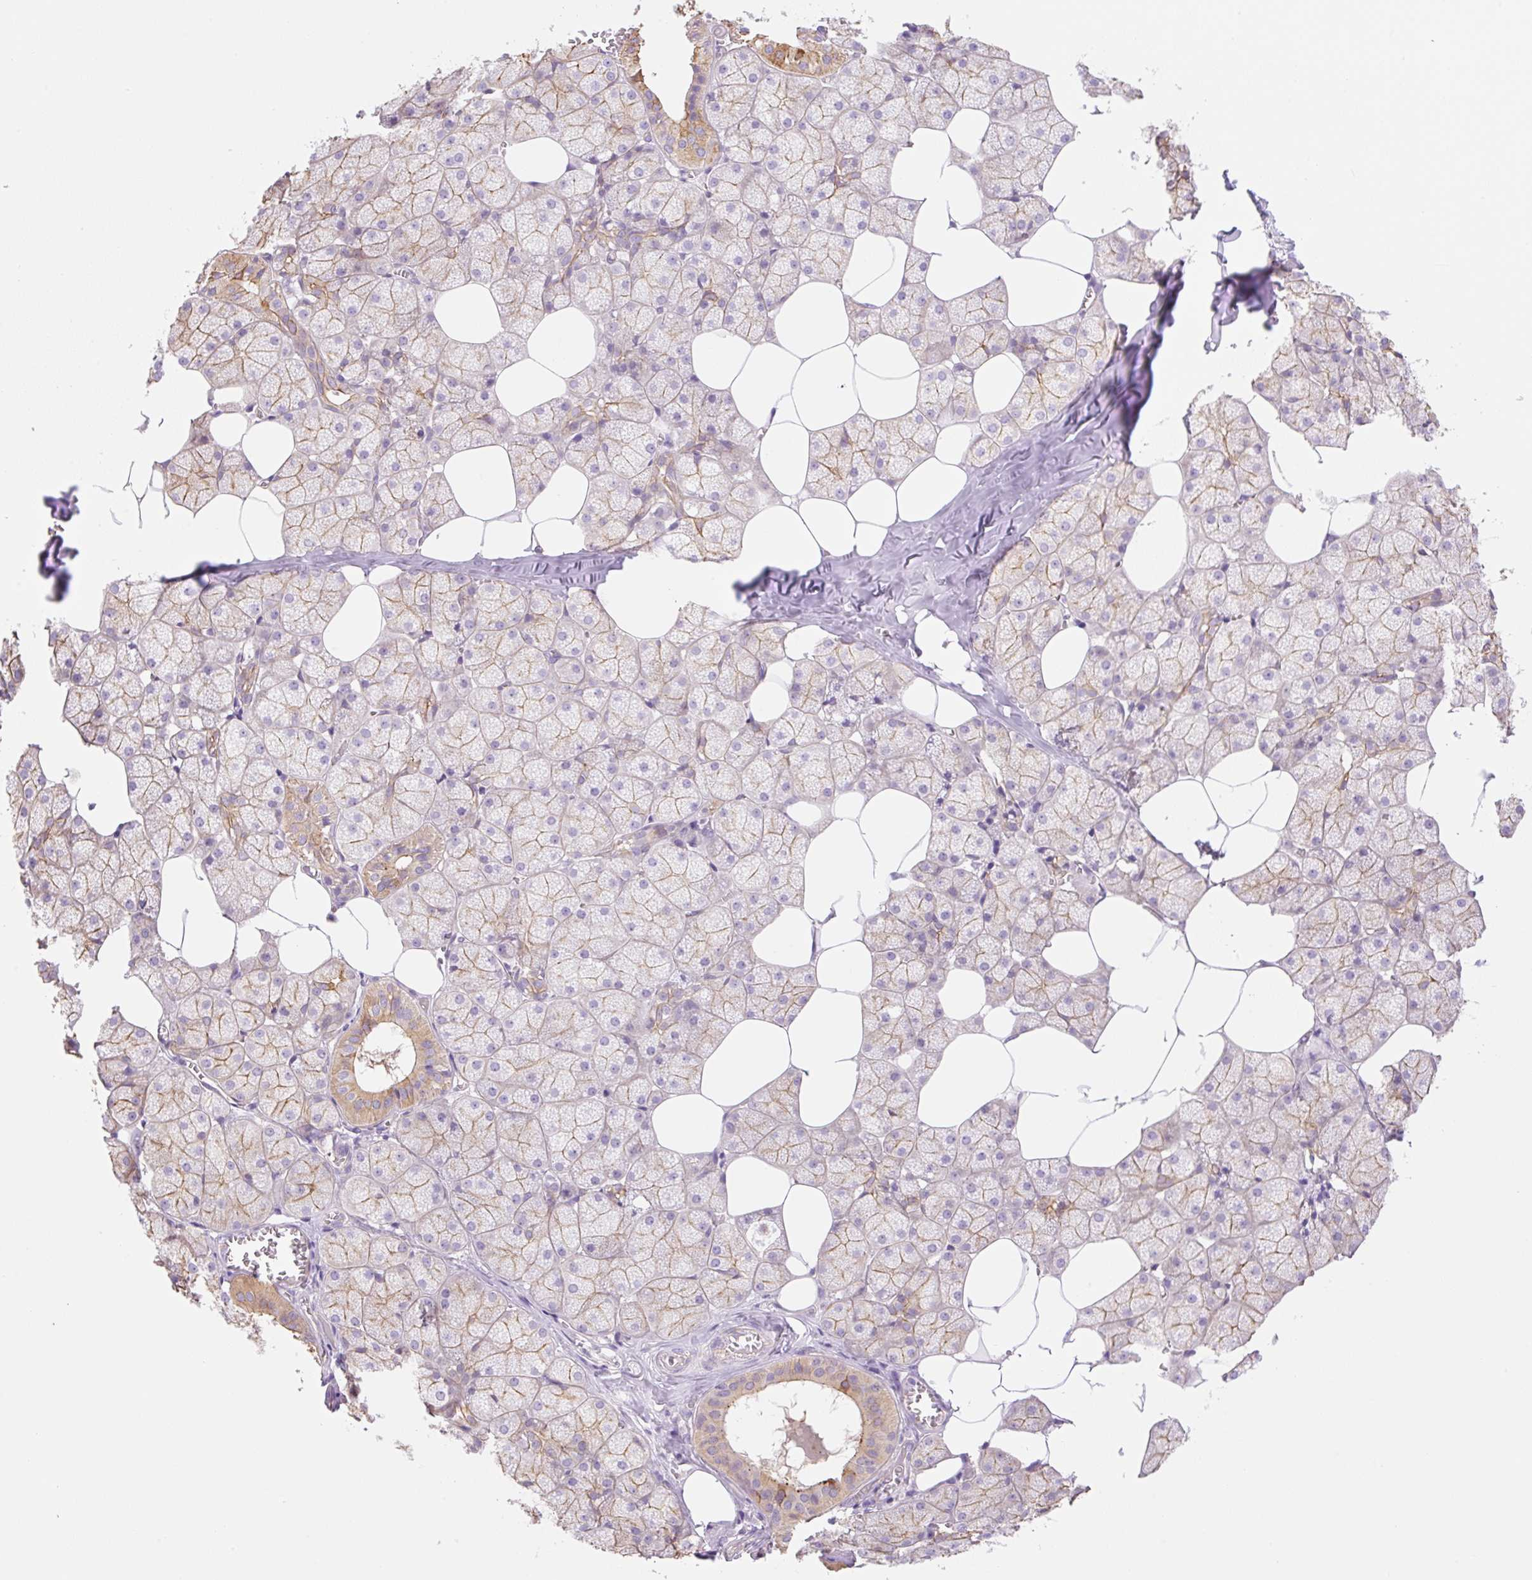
{"staining": {"intensity": "strong", "quantity": "25%-75%", "location": "cytoplasmic/membranous,nuclear"}, "tissue": "salivary gland", "cell_type": "Glandular cells", "image_type": "normal", "snomed": [{"axis": "morphology", "description": "Normal tissue, NOS"}, {"axis": "topography", "description": "Salivary gland"}, {"axis": "topography", "description": "Peripheral nerve tissue"}], "caption": "An image of salivary gland stained for a protein reveals strong cytoplasmic/membranous,nuclear brown staining in glandular cells.", "gene": "NLRP5", "patient": {"sex": "male", "age": 38}}